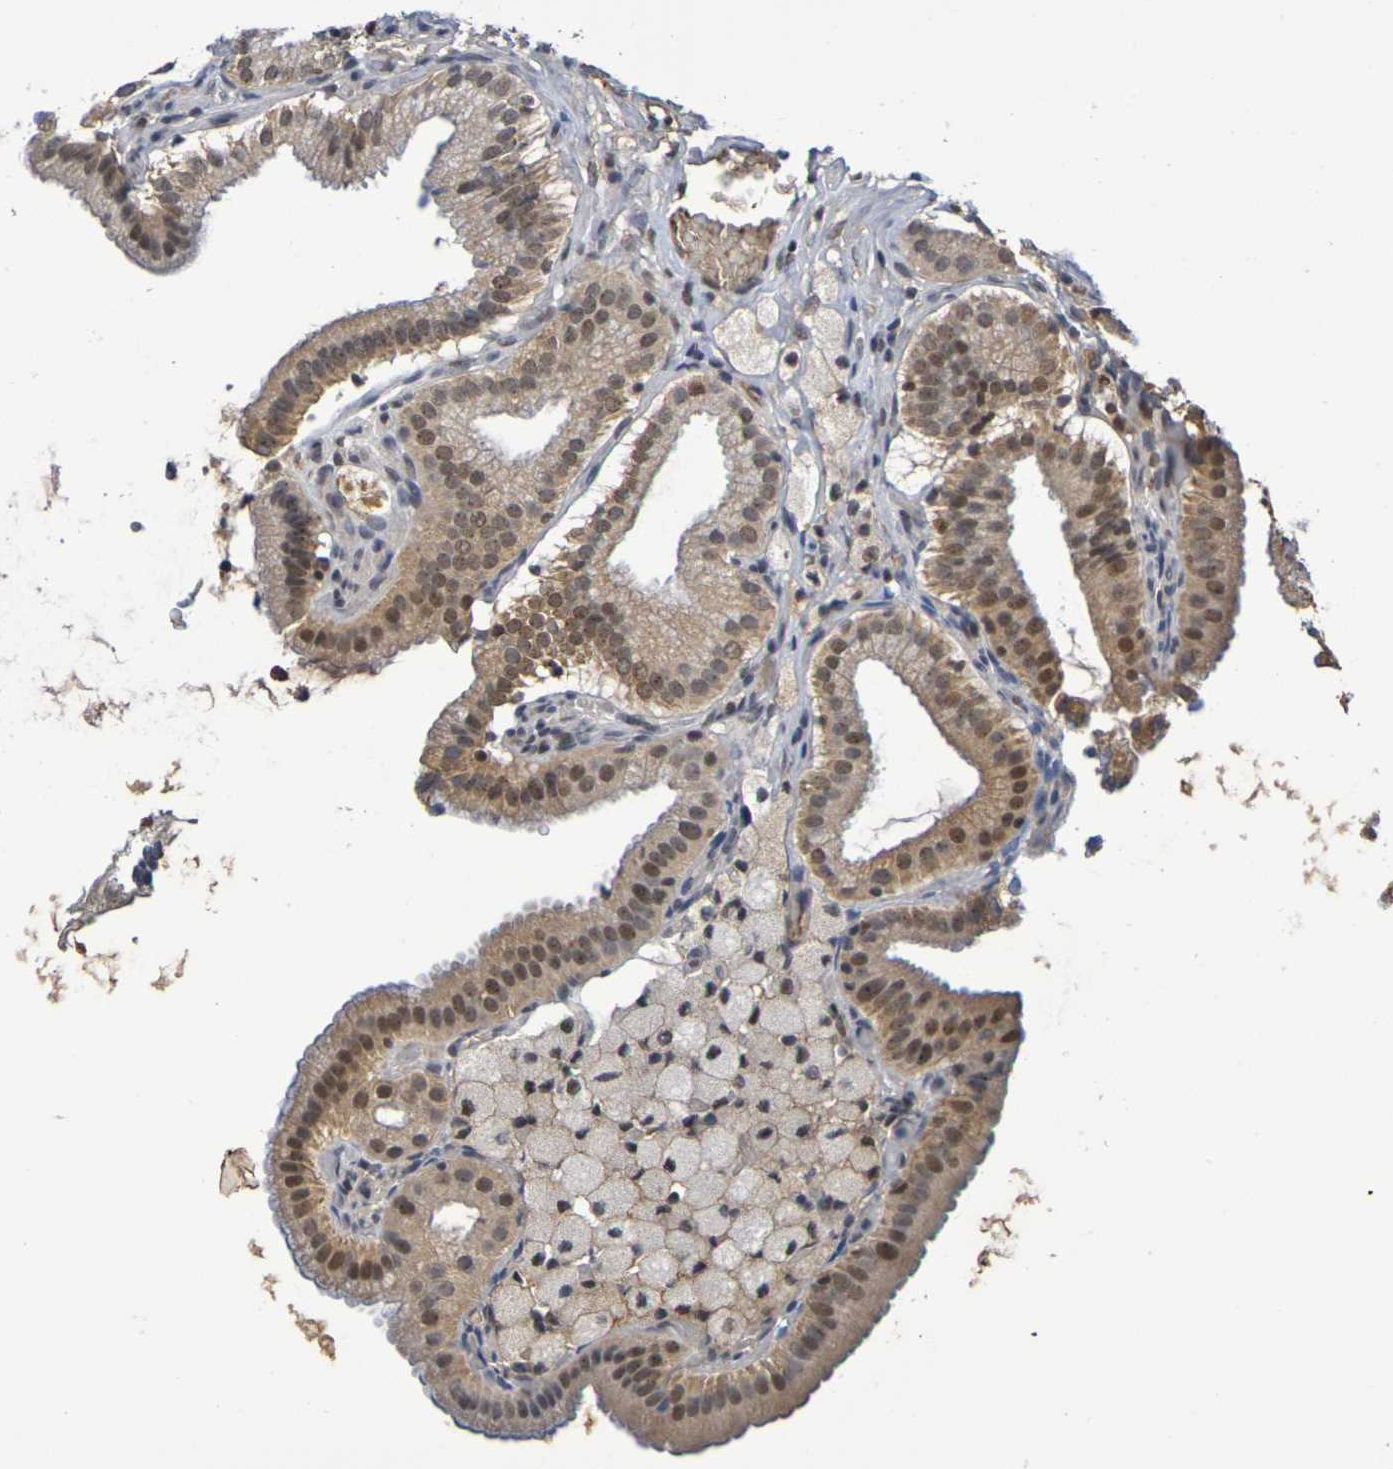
{"staining": {"intensity": "moderate", "quantity": ">75%", "location": "cytoplasmic/membranous,nuclear"}, "tissue": "gallbladder", "cell_type": "Glandular cells", "image_type": "normal", "snomed": [{"axis": "morphology", "description": "Normal tissue, NOS"}, {"axis": "topography", "description": "Gallbladder"}], "caption": "Unremarkable gallbladder demonstrates moderate cytoplasmic/membranous,nuclear positivity in about >75% of glandular cells The staining was performed using DAB, with brown indicating positive protein expression. Nuclei are stained blue with hematoxylin..", "gene": "TERF2", "patient": {"sex": "male", "age": 54}}